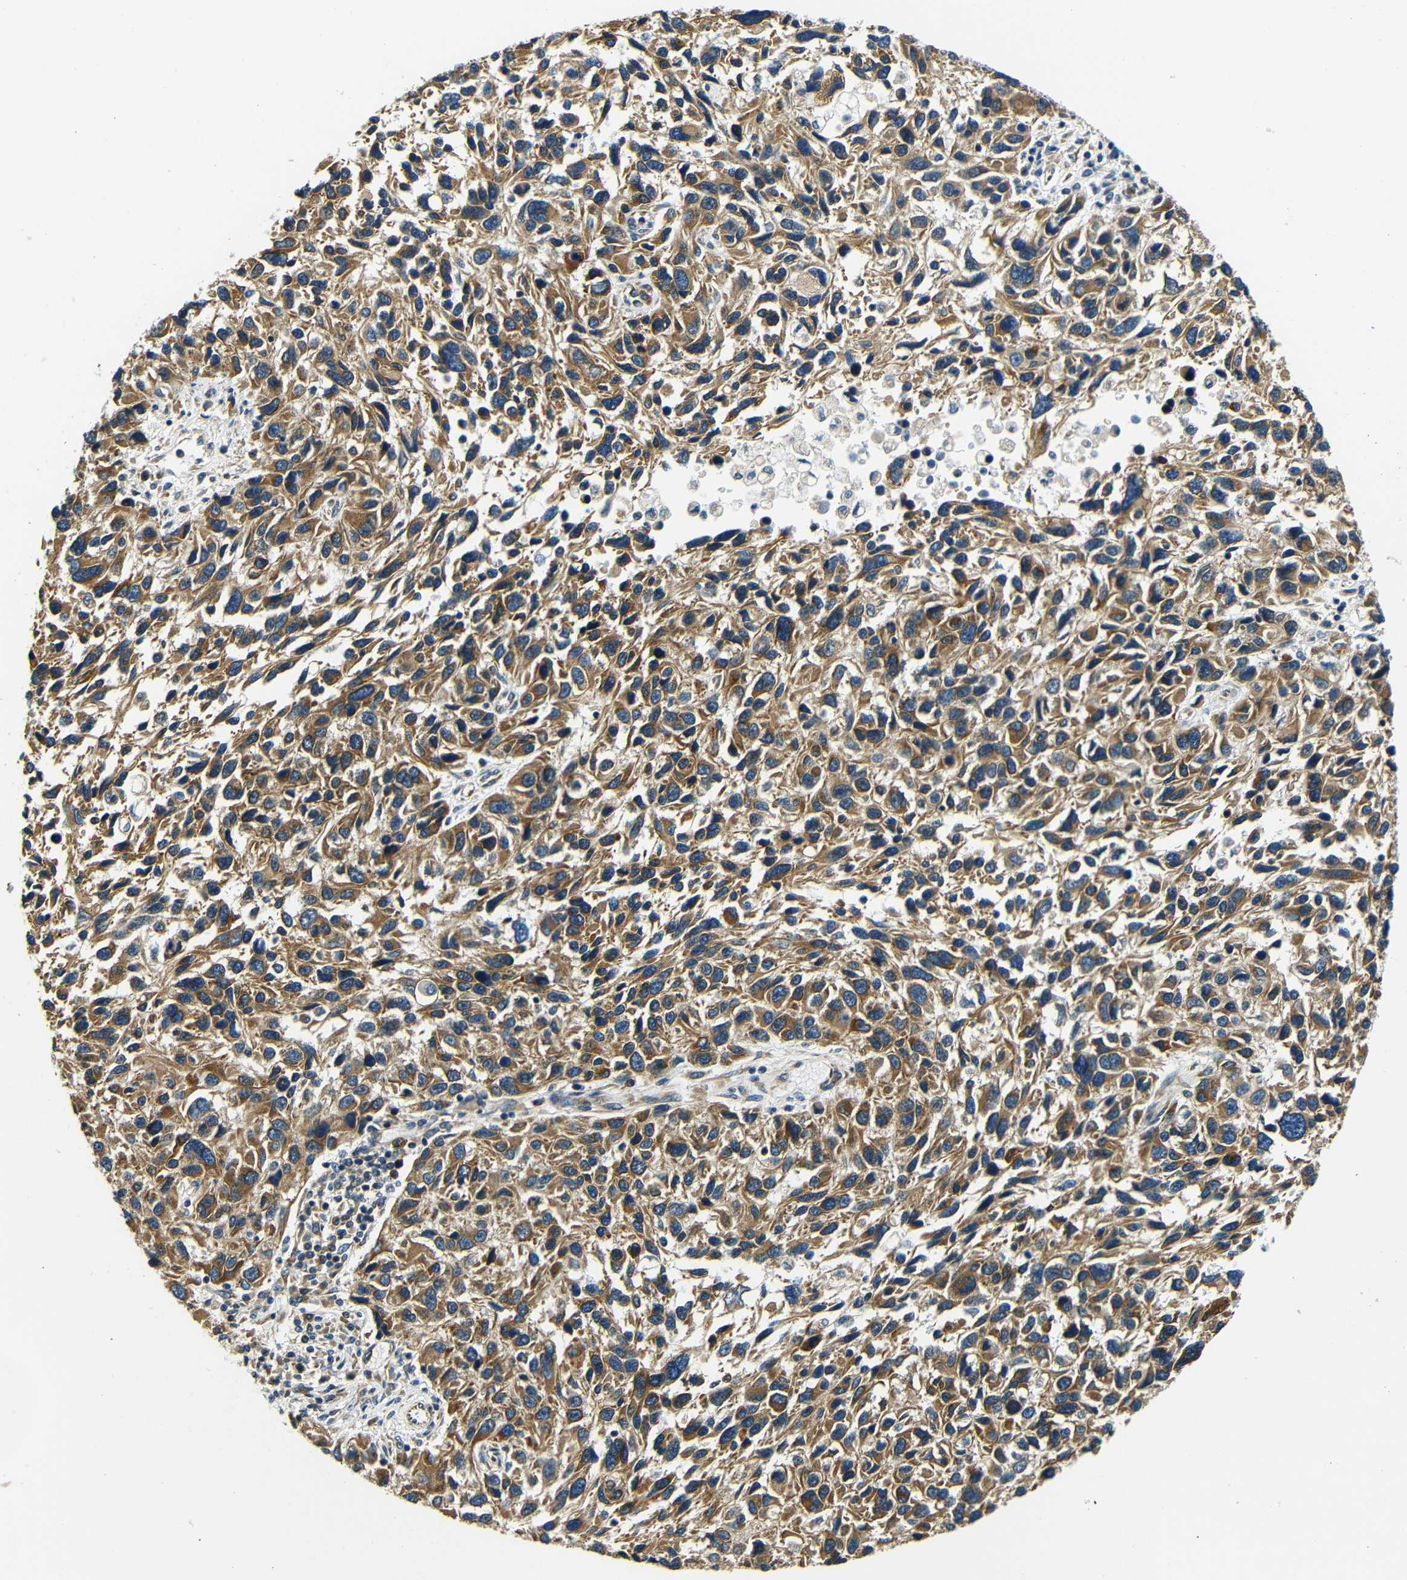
{"staining": {"intensity": "strong", "quantity": ">75%", "location": "cytoplasmic/membranous"}, "tissue": "melanoma", "cell_type": "Tumor cells", "image_type": "cancer", "snomed": [{"axis": "morphology", "description": "Malignant melanoma, NOS"}, {"axis": "topography", "description": "Skin"}], "caption": "Immunohistochemical staining of malignant melanoma reveals high levels of strong cytoplasmic/membranous positivity in approximately >75% of tumor cells. (IHC, brightfield microscopy, high magnification).", "gene": "VAPB", "patient": {"sex": "male", "age": 53}}